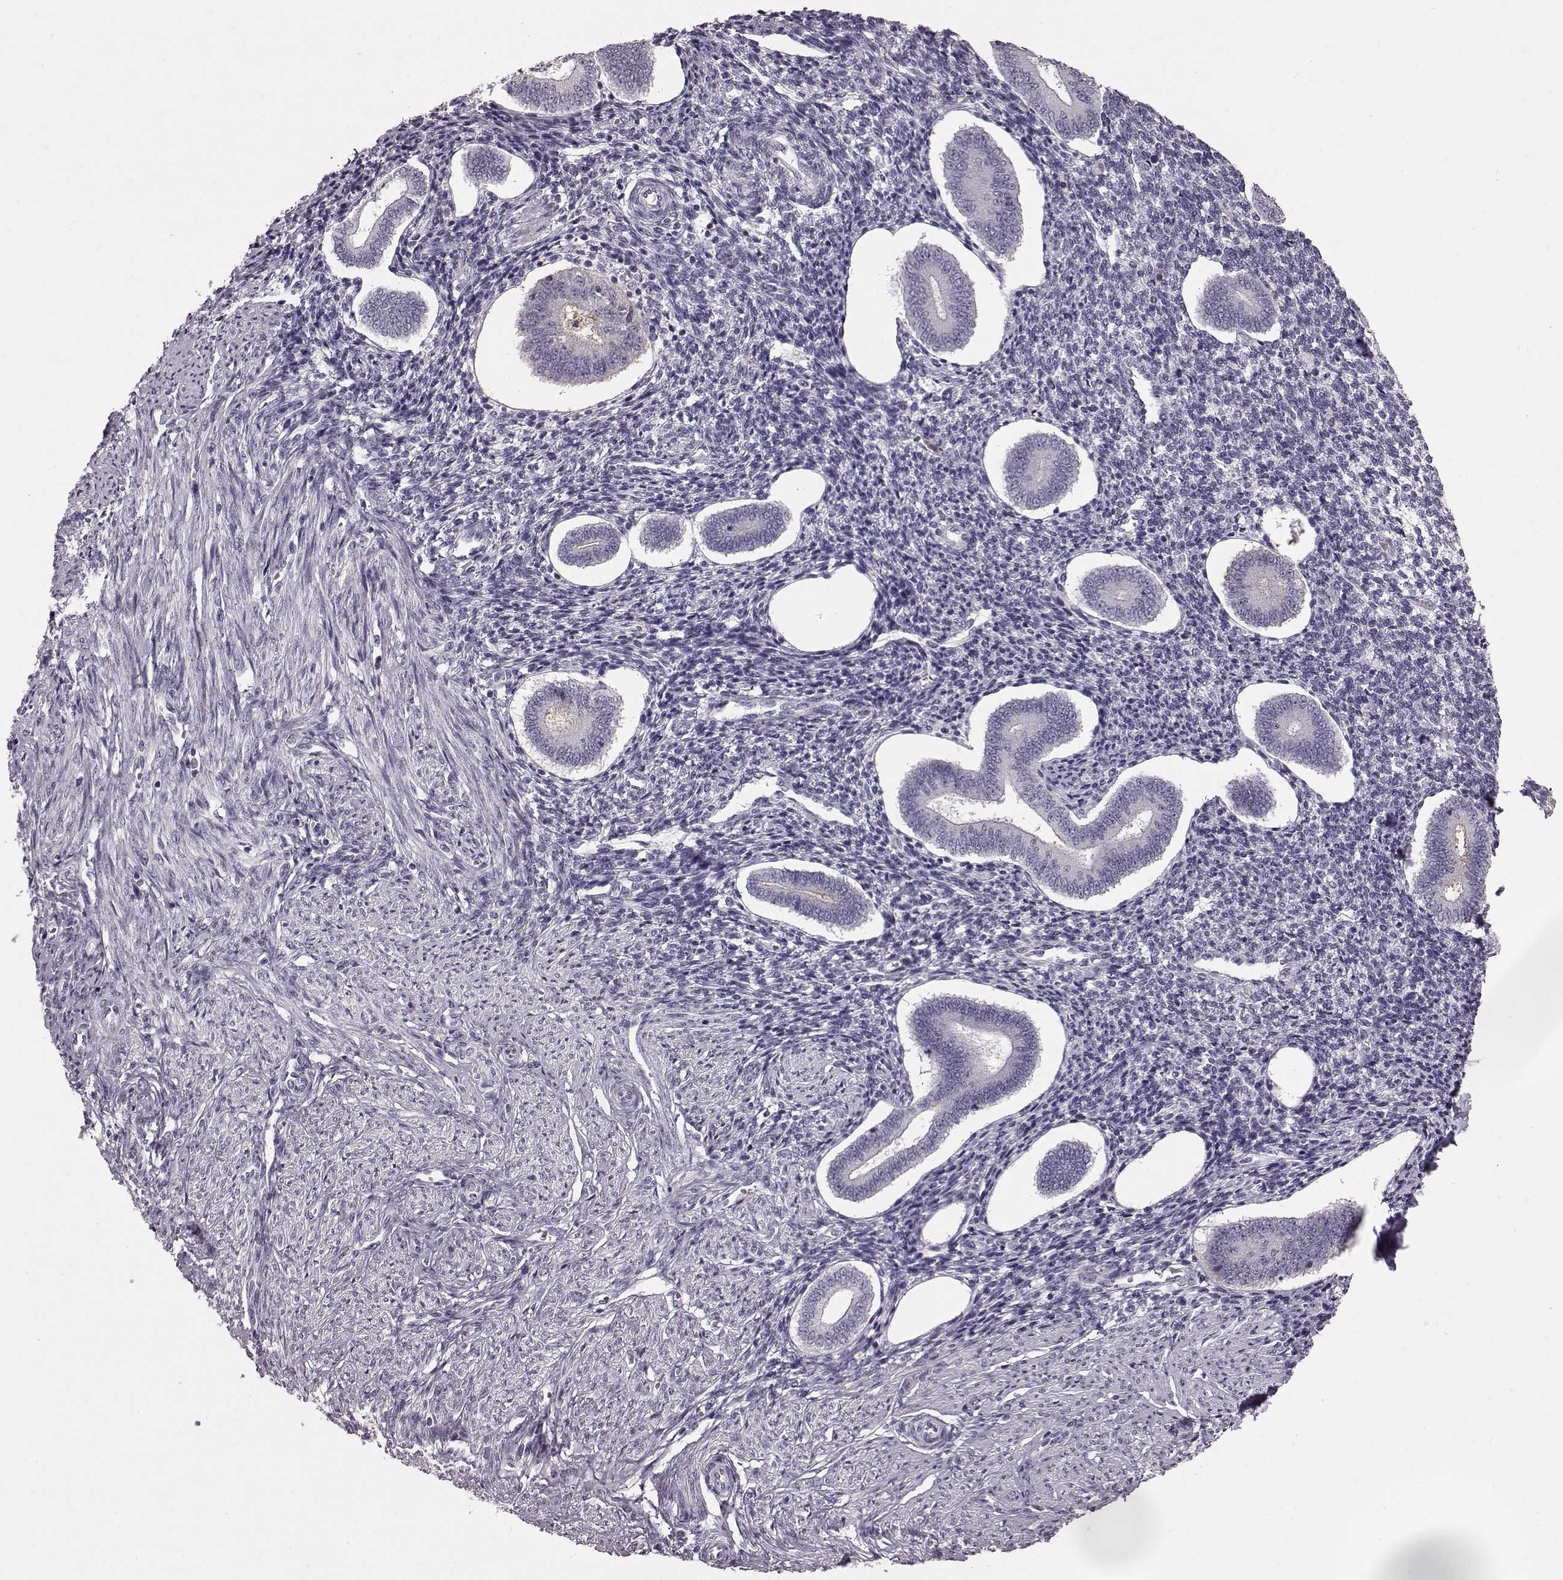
{"staining": {"intensity": "negative", "quantity": "none", "location": "none"}, "tissue": "endometrium", "cell_type": "Cells in endometrial stroma", "image_type": "normal", "snomed": [{"axis": "morphology", "description": "Normal tissue, NOS"}, {"axis": "topography", "description": "Endometrium"}], "caption": "High power microscopy histopathology image of an IHC histopathology image of normal endometrium, revealing no significant expression in cells in endometrial stroma. (Stains: DAB (3,3'-diaminobenzidine) immunohistochemistry with hematoxylin counter stain, Microscopy: brightfield microscopy at high magnification).", "gene": "FUT4", "patient": {"sex": "female", "age": 40}}